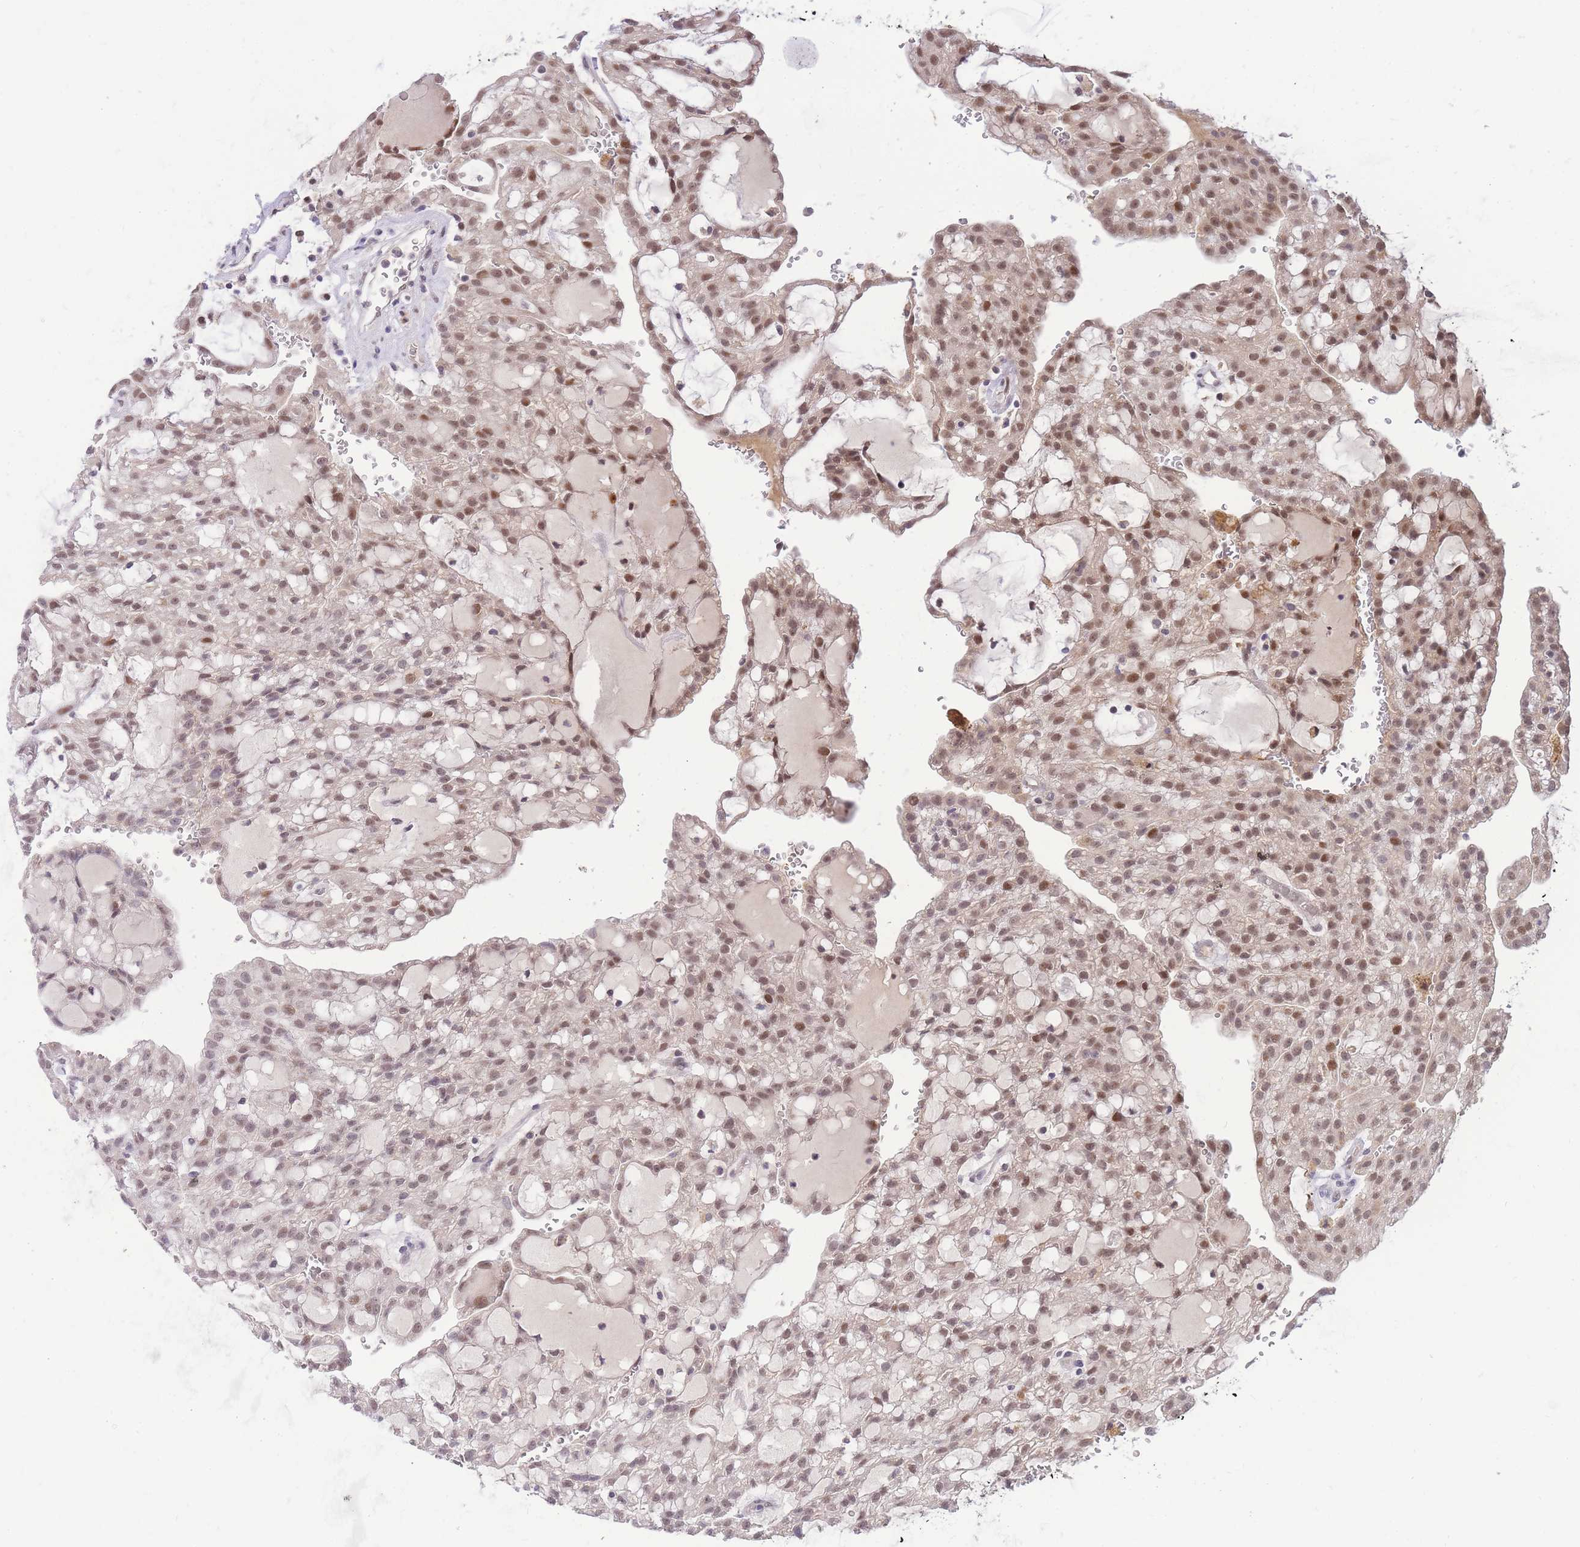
{"staining": {"intensity": "moderate", "quantity": "25%-75%", "location": "nuclear"}, "tissue": "renal cancer", "cell_type": "Tumor cells", "image_type": "cancer", "snomed": [{"axis": "morphology", "description": "Adenocarcinoma, NOS"}, {"axis": "topography", "description": "Kidney"}], "caption": "Human renal cancer (adenocarcinoma) stained for a protein (brown) displays moderate nuclear positive positivity in approximately 25%-75% of tumor cells.", "gene": "PUS10", "patient": {"sex": "male", "age": 63}}